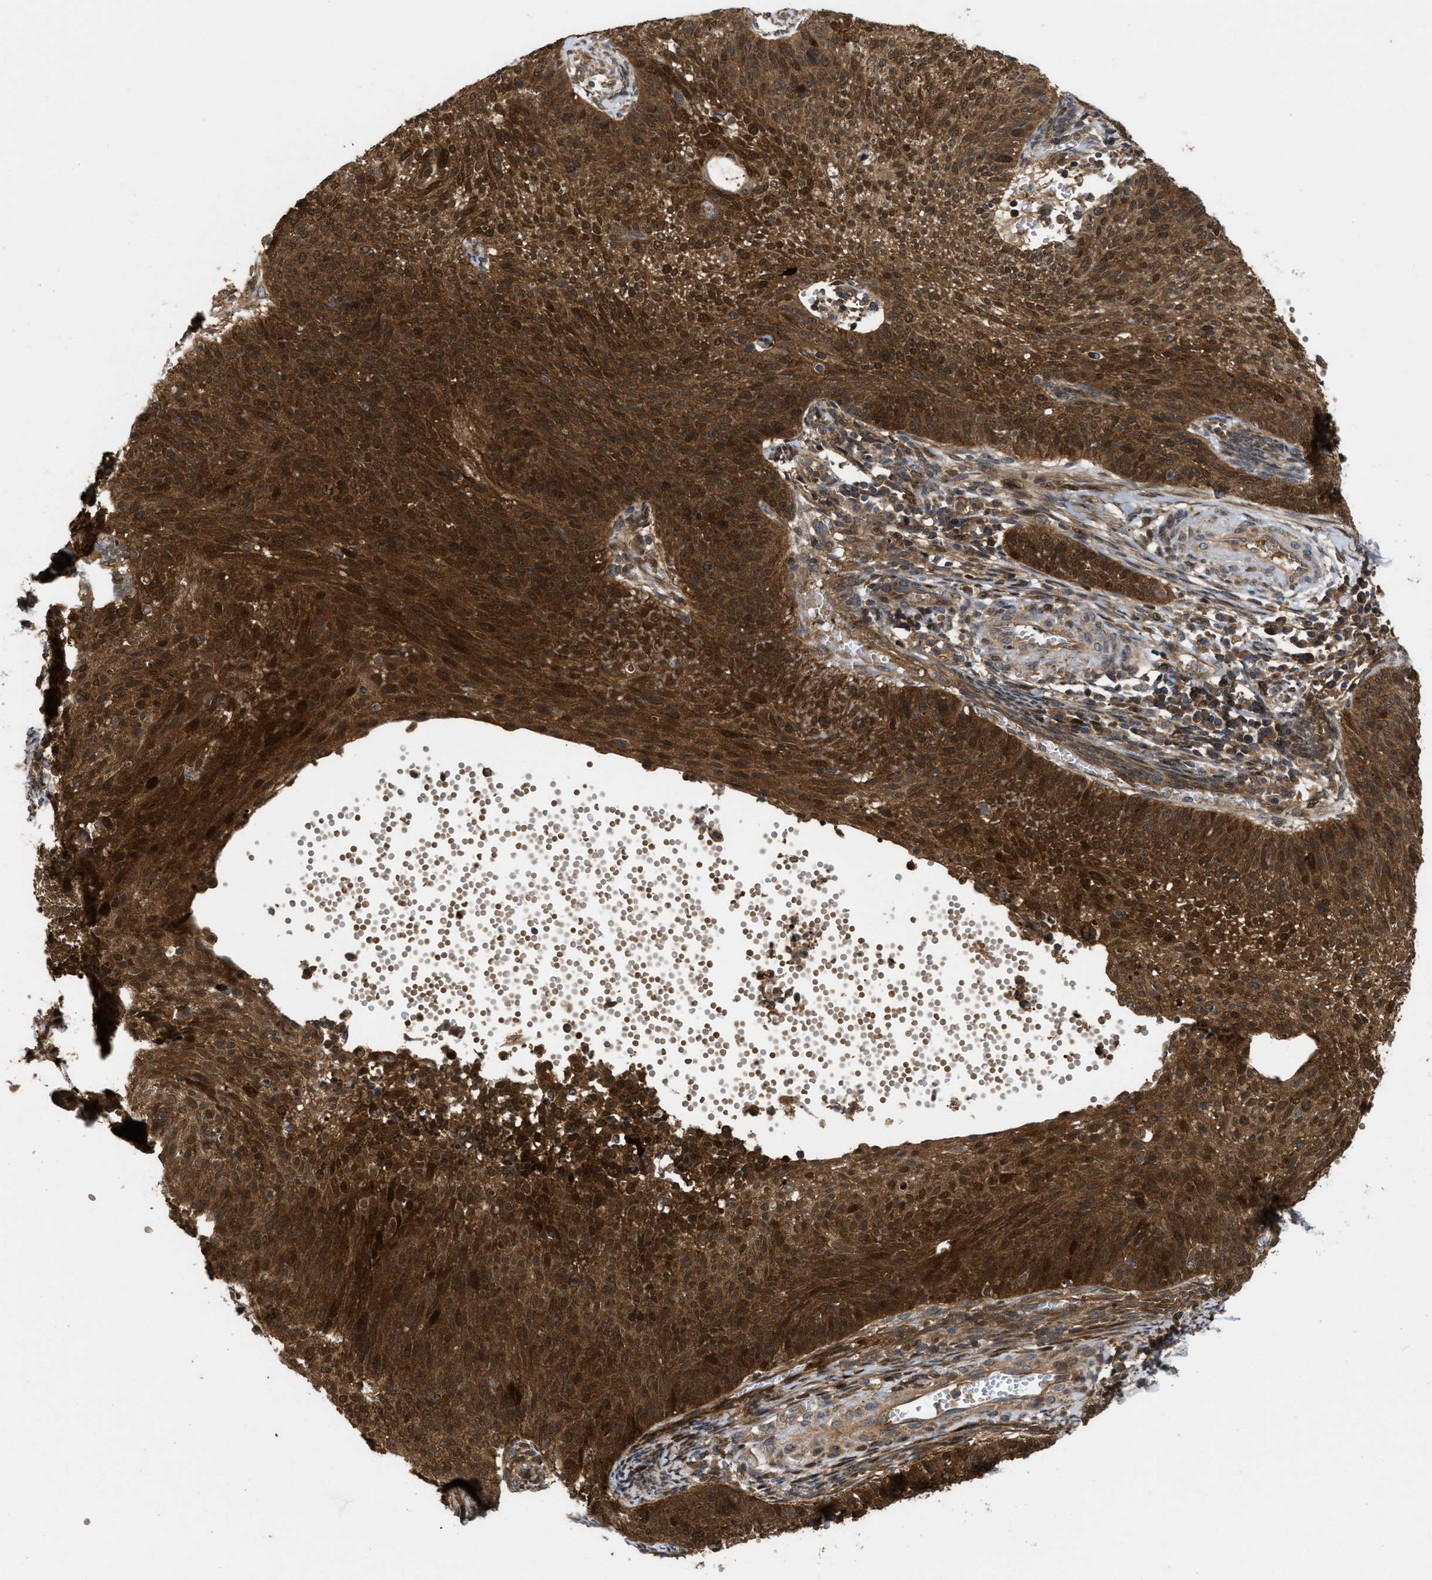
{"staining": {"intensity": "strong", "quantity": ">75%", "location": "cytoplasmic/membranous,nuclear"}, "tissue": "cervical cancer", "cell_type": "Tumor cells", "image_type": "cancer", "snomed": [{"axis": "morphology", "description": "Squamous cell carcinoma, NOS"}, {"axis": "topography", "description": "Cervix"}], "caption": "Immunohistochemistry micrograph of human cervical cancer (squamous cell carcinoma) stained for a protein (brown), which reveals high levels of strong cytoplasmic/membranous and nuclear expression in about >75% of tumor cells.", "gene": "CBR3", "patient": {"sex": "female", "age": 70}}